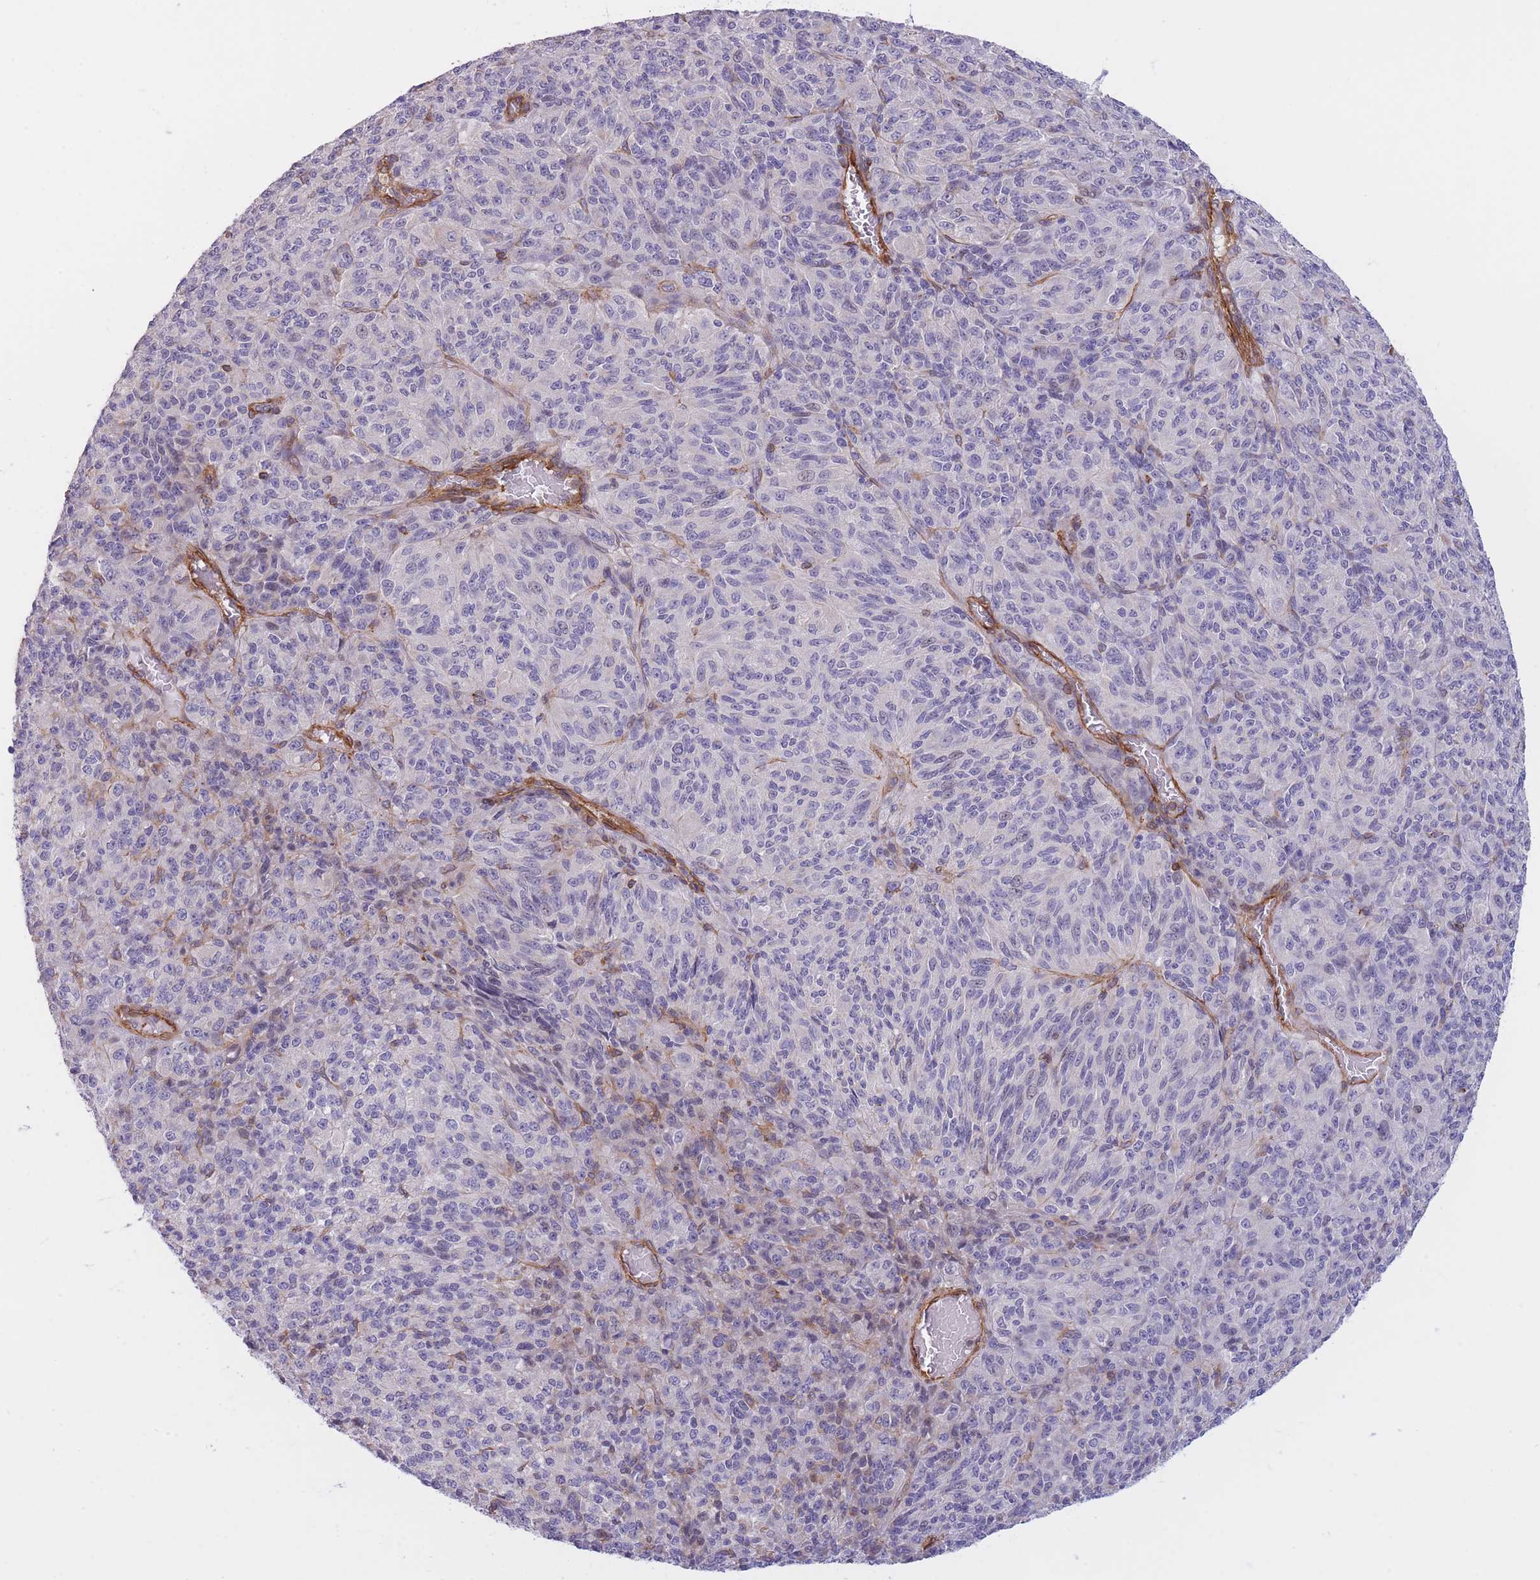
{"staining": {"intensity": "negative", "quantity": "none", "location": "none"}, "tissue": "melanoma", "cell_type": "Tumor cells", "image_type": "cancer", "snomed": [{"axis": "morphology", "description": "Malignant melanoma, Metastatic site"}, {"axis": "topography", "description": "Brain"}], "caption": "This is a micrograph of IHC staining of melanoma, which shows no positivity in tumor cells.", "gene": "CDC25B", "patient": {"sex": "female", "age": 56}}